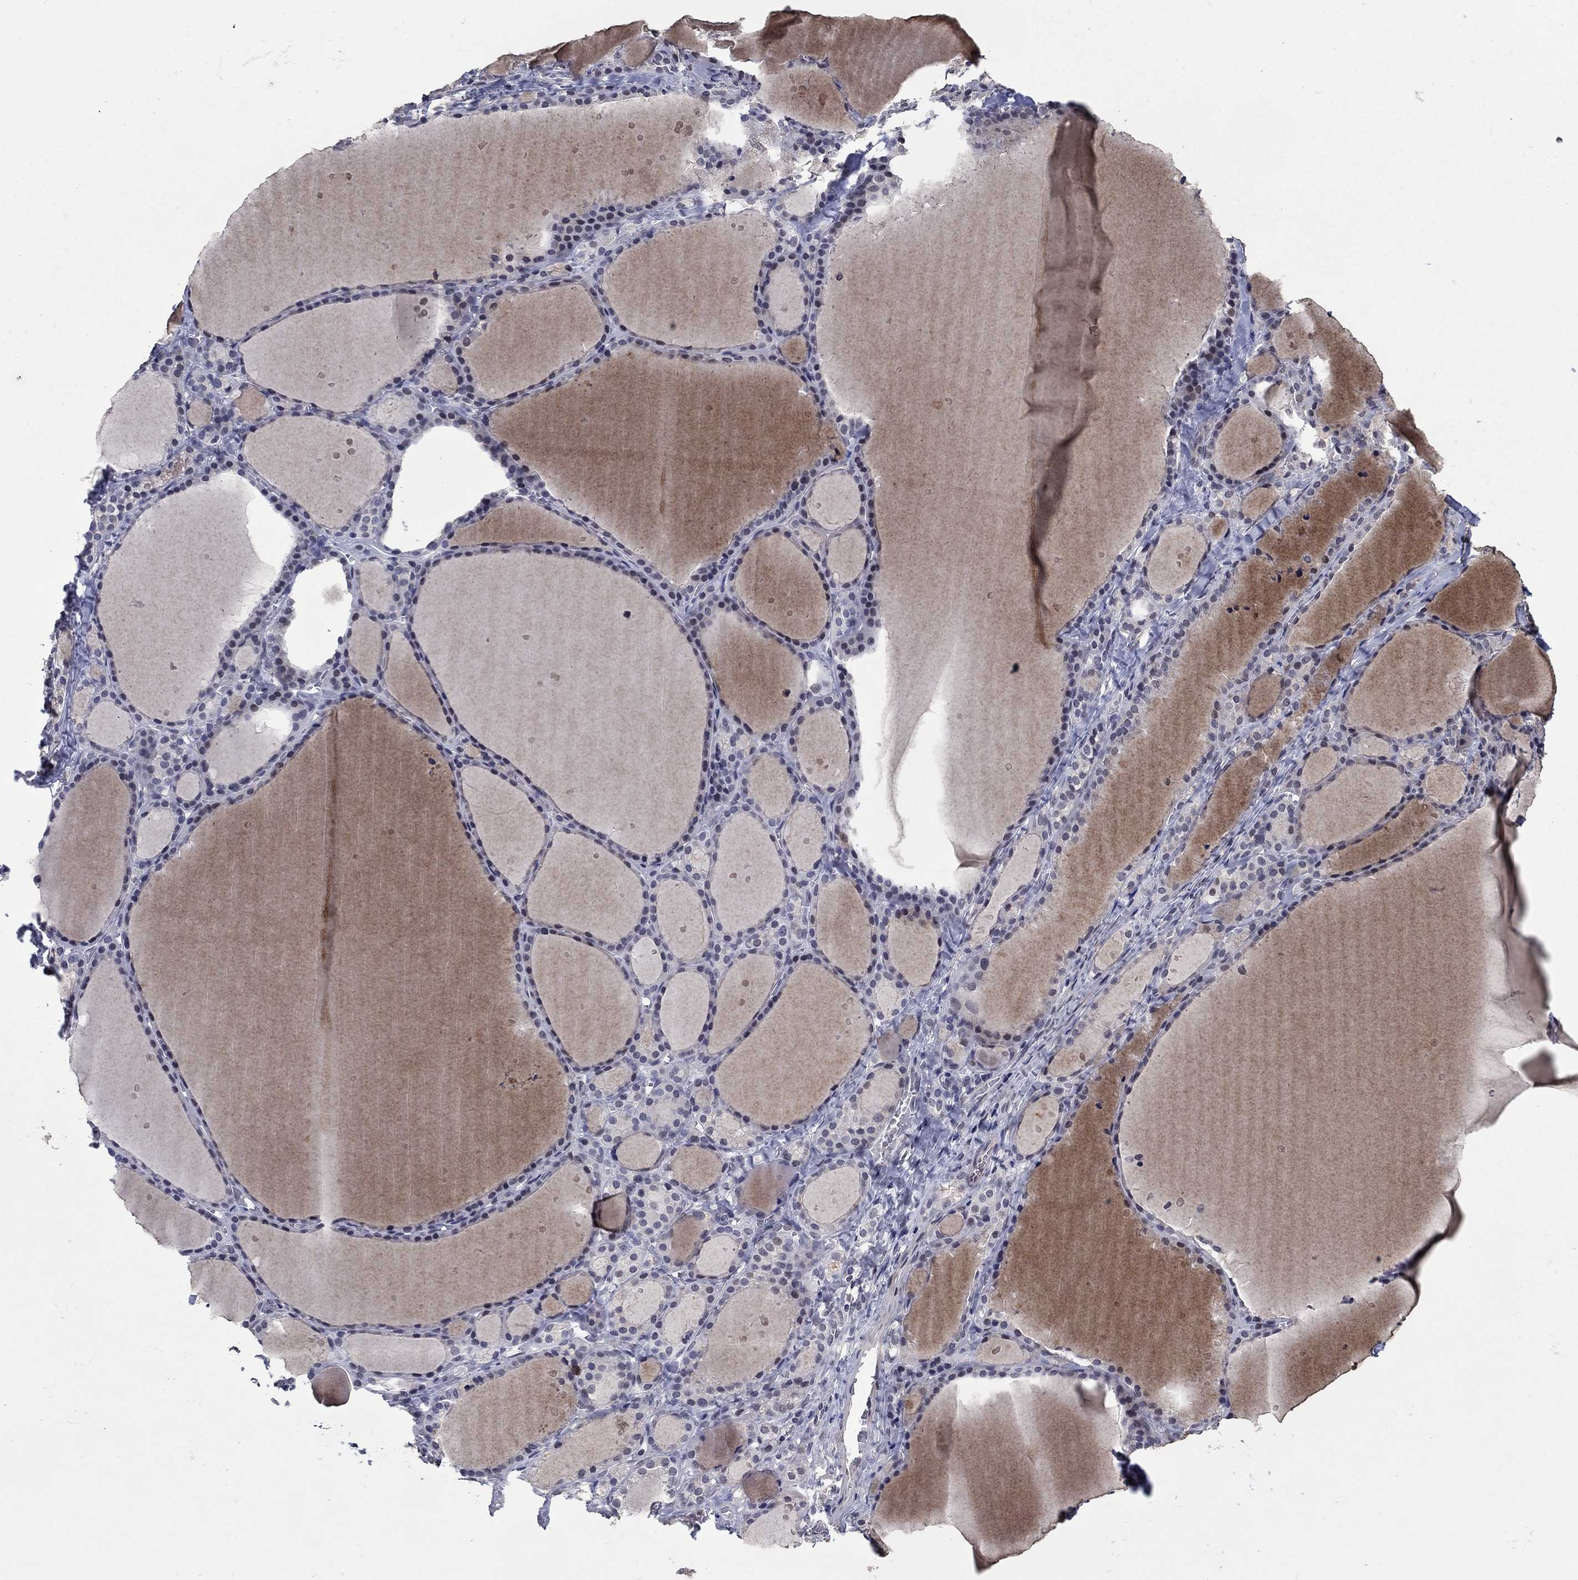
{"staining": {"intensity": "negative", "quantity": "none", "location": "none"}, "tissue": "thyroid gland", "cell_type": "Glandular cells", "image_type": "normal", "snomed": [{"axis": "morphology", "description": "Normal tissue, NOS"}, {"axis": "topography", "description": "Thyroid gland"}], "caption": "A photomicrograph of thyroid gland stained for a protein reveals no brown staining in glandular cells. (DAB immunohistochemistry (IHC), high magnification).", "gene": "TYMS", "patient": {"sex": "male", "age": 68}}